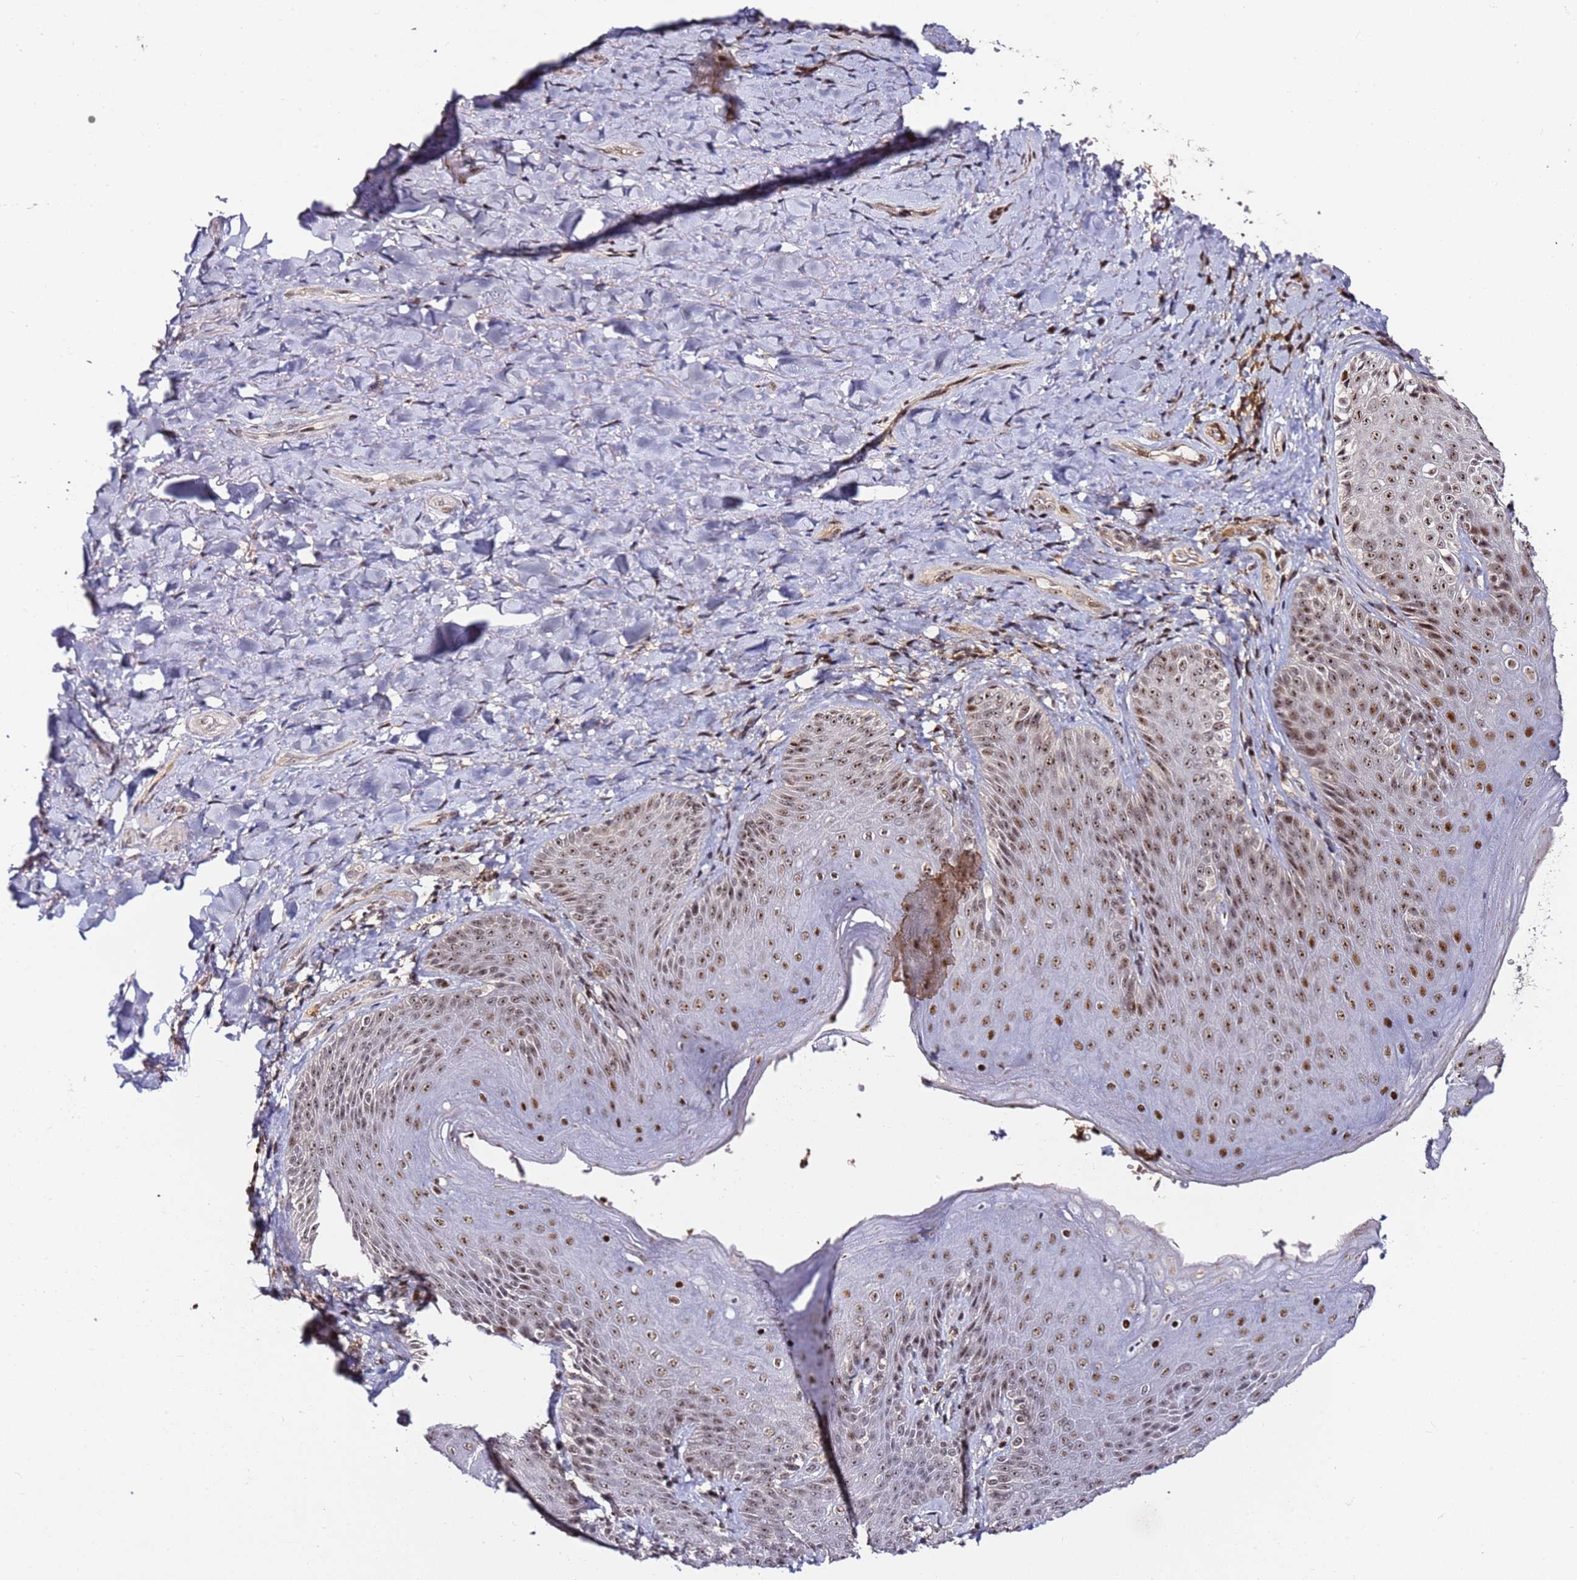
{"staining": {"intensity": "moderate", "quantity": ">75%", "location": "nuclear"}, "tissue": "skin", "cell_type": "Epidermal cells", "image_type": "normal", "snomed": [{"axis": "morphology", "description": "Normal tissue, NOS"}, {"axis": "topography", "description": "Anal"}], "caption": "Immunohistochemical staining of normal skin displays moderate nuclear protein staining in about >75% of epidermal cells.", "gene": "FCF1", "patient": {"sex": "female", "age": 89}}